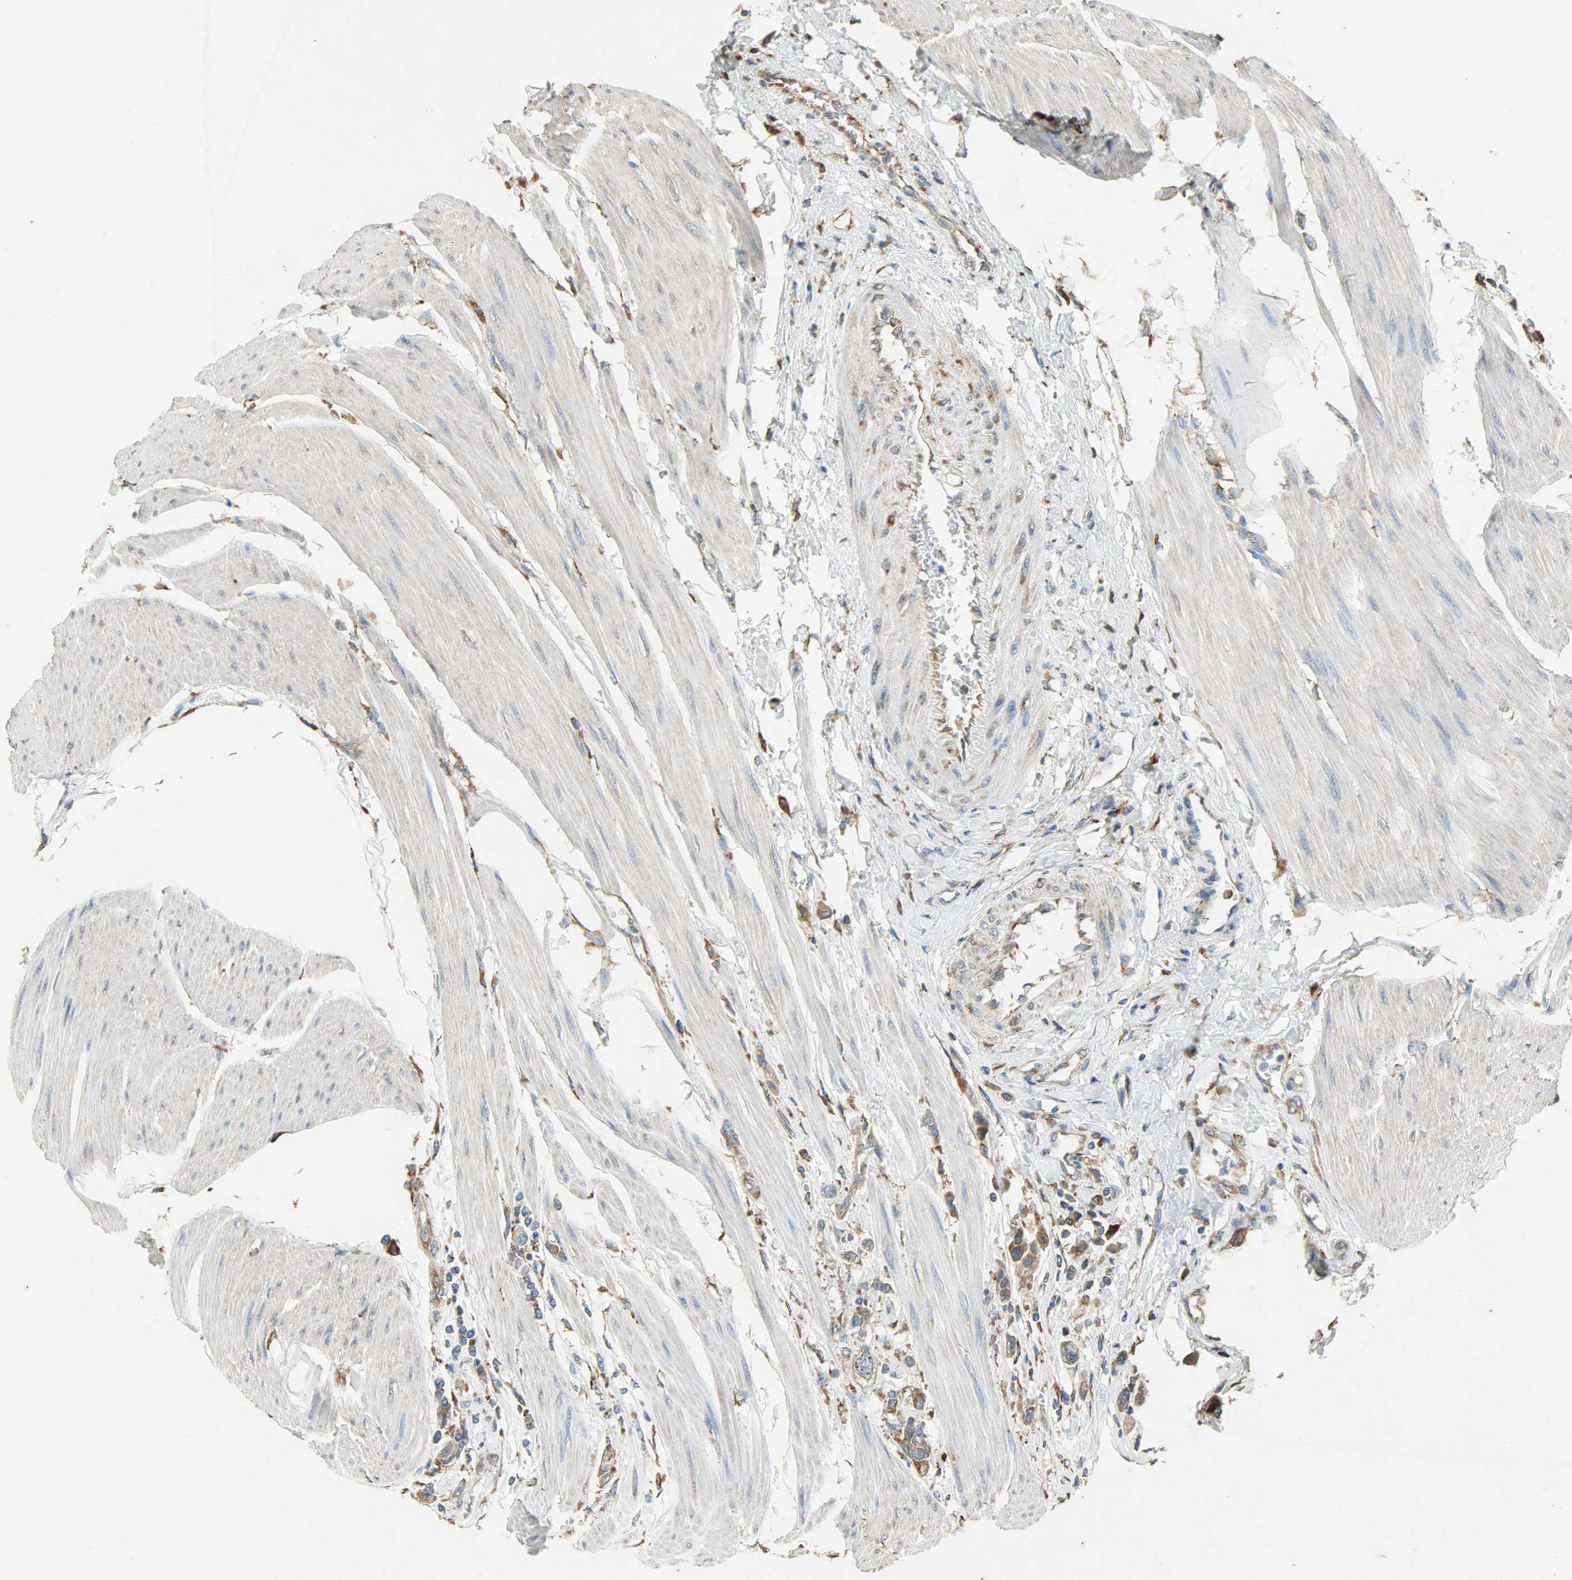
{"staining": {"intensity": "moderate", "quantity": ">75%", "location": "cytoplasmic/membranous"}, "tissue": "urothelial cancer", "cell_type": "Tumor cells", "image_type": "cancer", "snomed": [{"axis": "morphology", "description": "Urothelial carcinoma, High grade"}, {"axis": "topography", "description": "Urinary bladder"}], "caption": "A photomicrograph of human urothelial cancer stained for a protein displays moderate cytoplasmic/membranous brown staining in tumor cells. Using DAB (3,3'-diaminobenzidine) (brown) and hematoxylin (blue) stains, captured at high magnification using brightfield microscopy.", "gene": "HSPA5", "patient": {"sex": "male", "age": 50}}